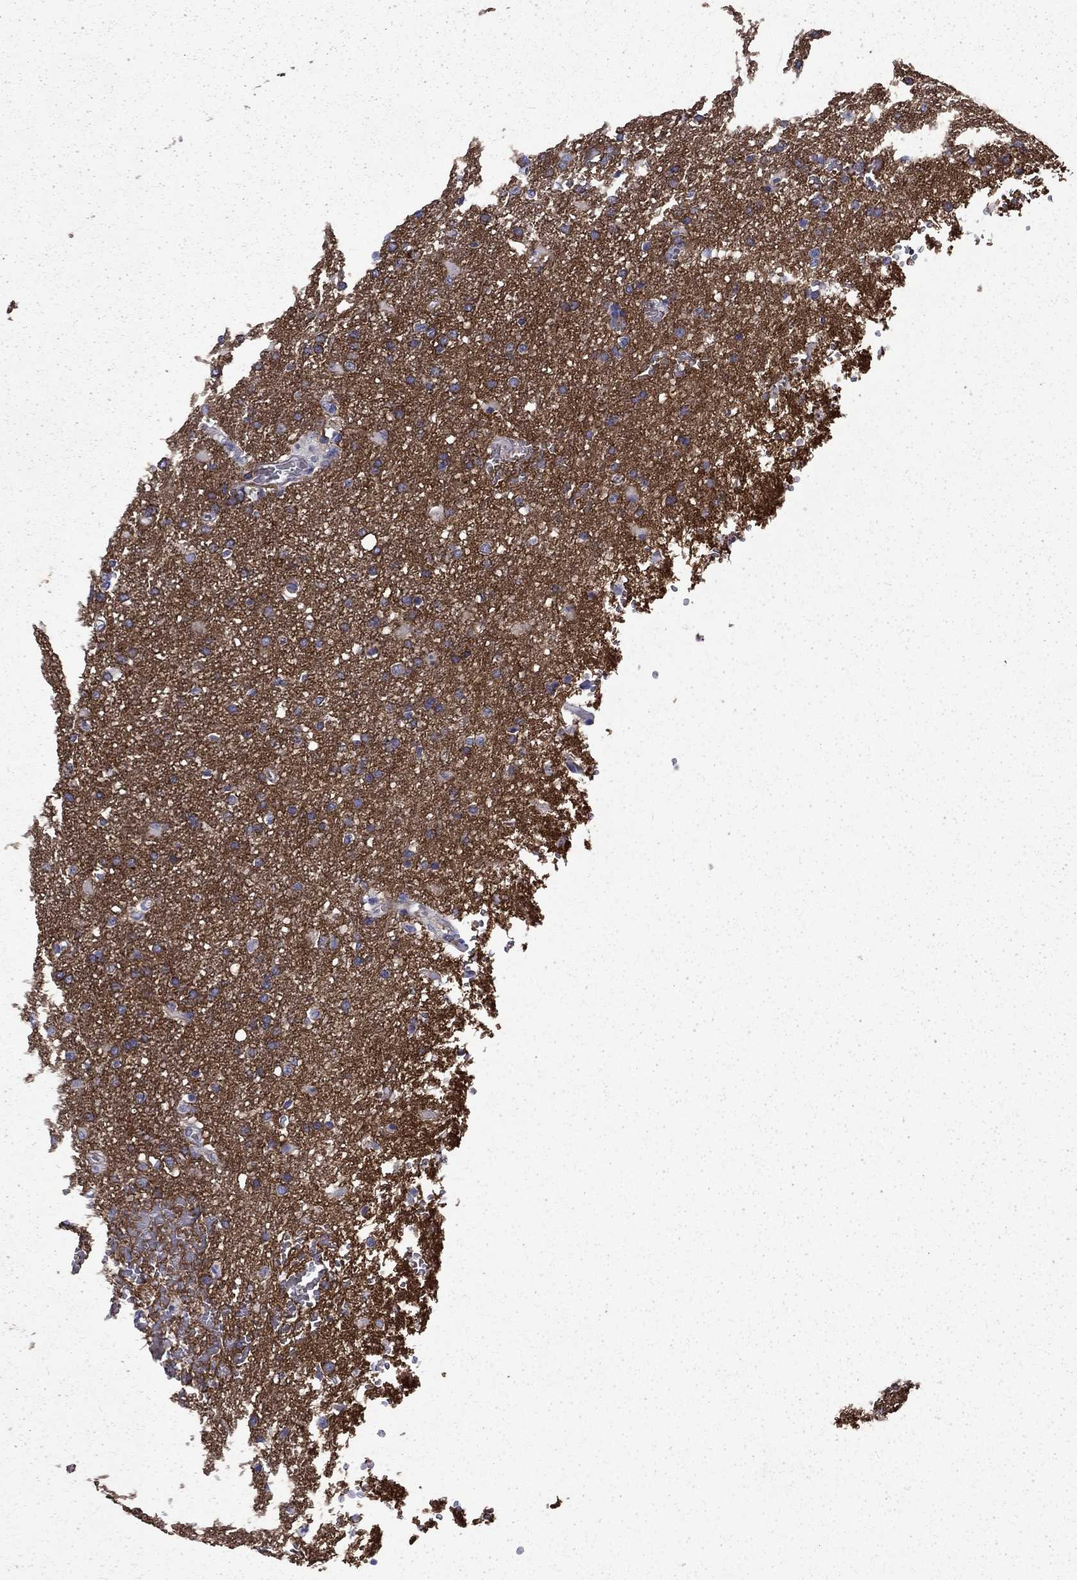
{"staining": {"intensity": "negative", "quantity": "none", "location": "none"}, "tissue": "glioma", "cell_type": "Tumor cells", "image_type": "cancer", "snomed": [{"axis": "morphology", "description": "Glioma, malignant, High grade"}, {"axis": "topography", "description": "Brain"}], "caption": "This is an IHC micrograph of glioma. There is no positivity in tumor cells.", "gene": "ENPP6", "patient": {"sex": "male", "age": 68}}